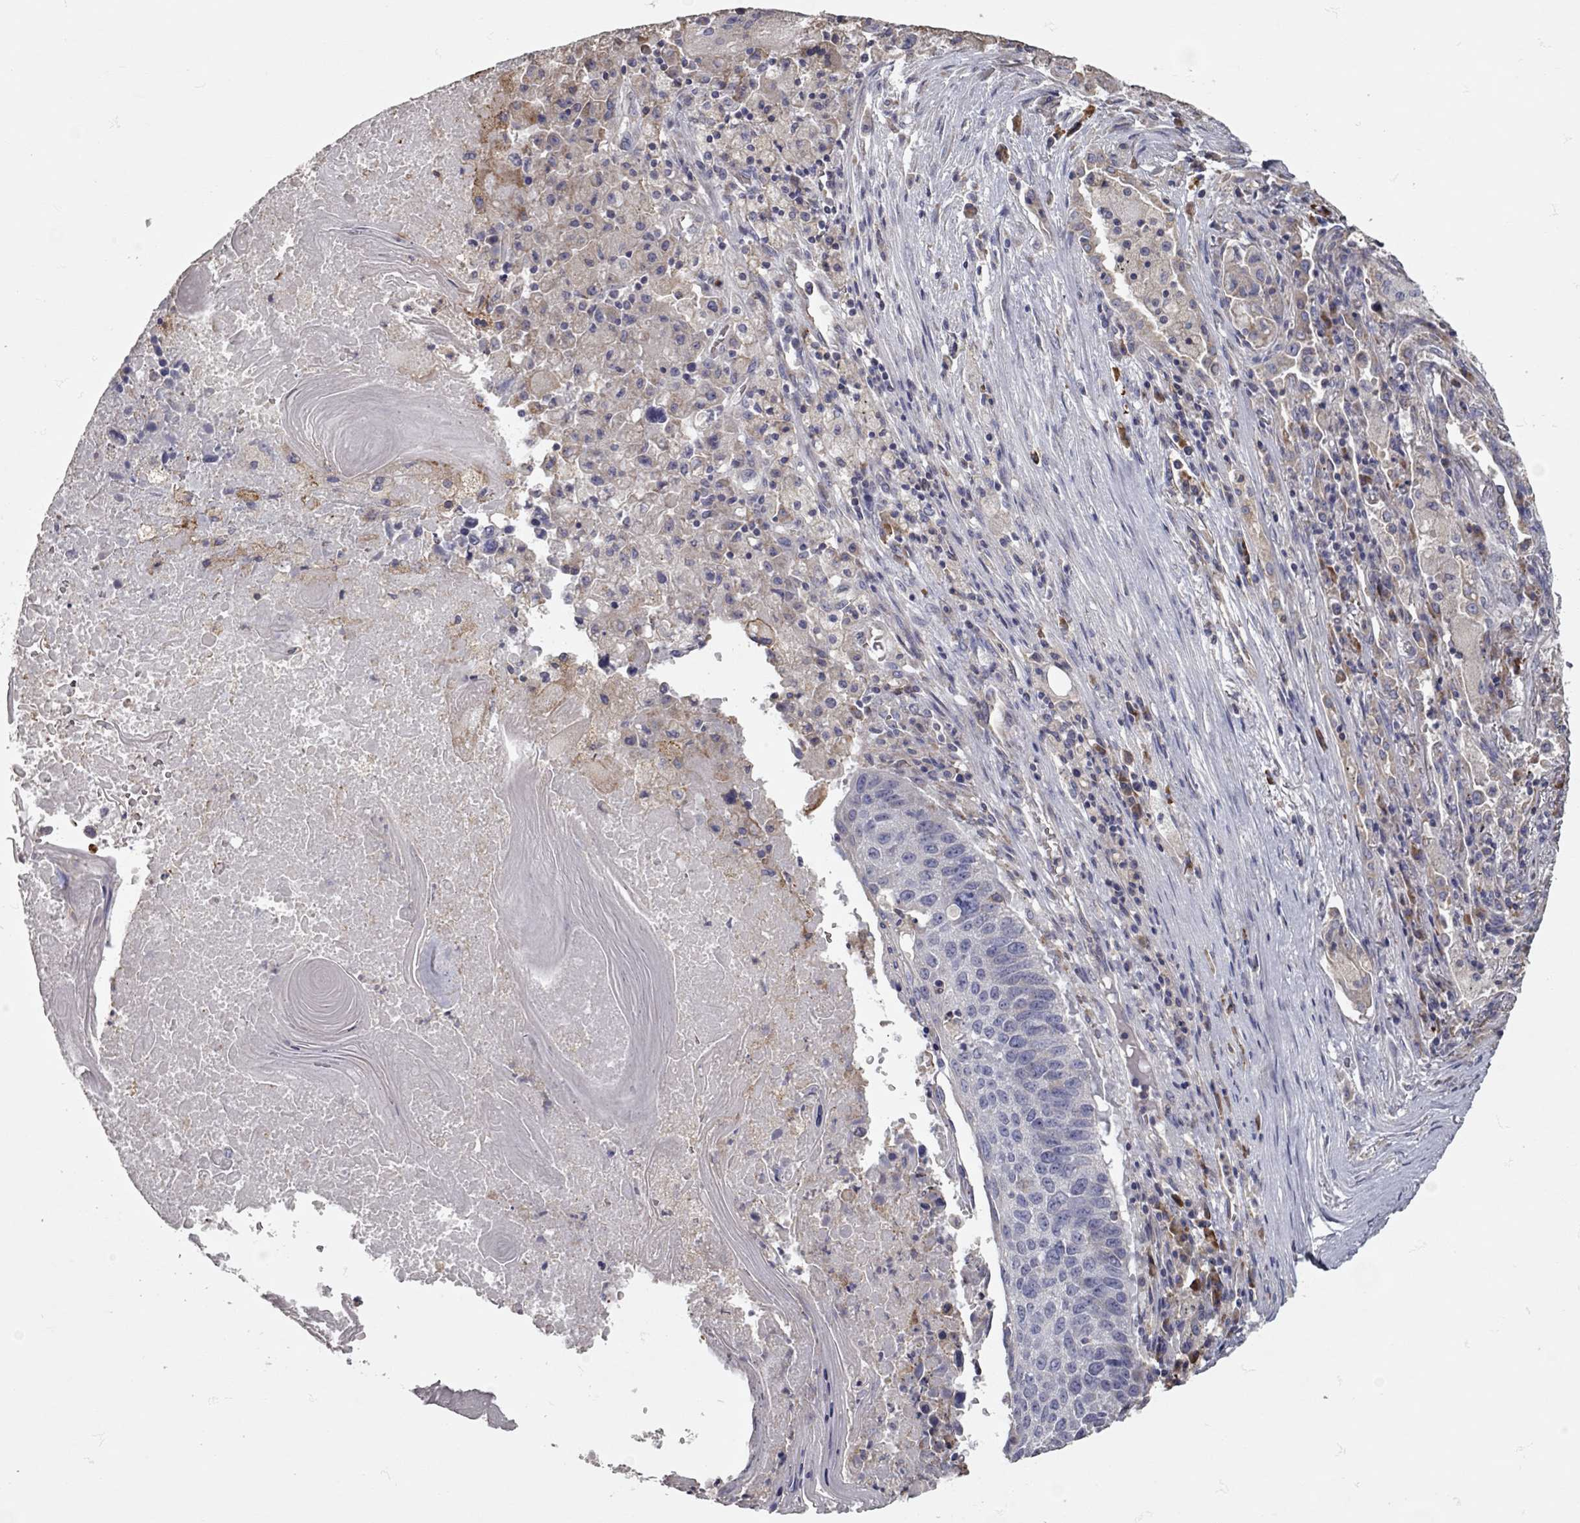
{"staining": {"intensity": "negative", "quantity": "none", "location": "none"}, "tissue": "lung cancer", "cell_type": "Tumor cells", "image_type": "cancer", "snomed": [{"axis": "morphology", "description": "Squamous cell carcinoma, NOS"}, {"axis": "topography", "description": "Lung"}], "caption": "DAB immunohistochemical staining of lung squamous cell carcinoma demonstrates no significant positivity in tumor cells.", "gene": "XAGE2", "patient": {"sex": "male", "age": 73}}